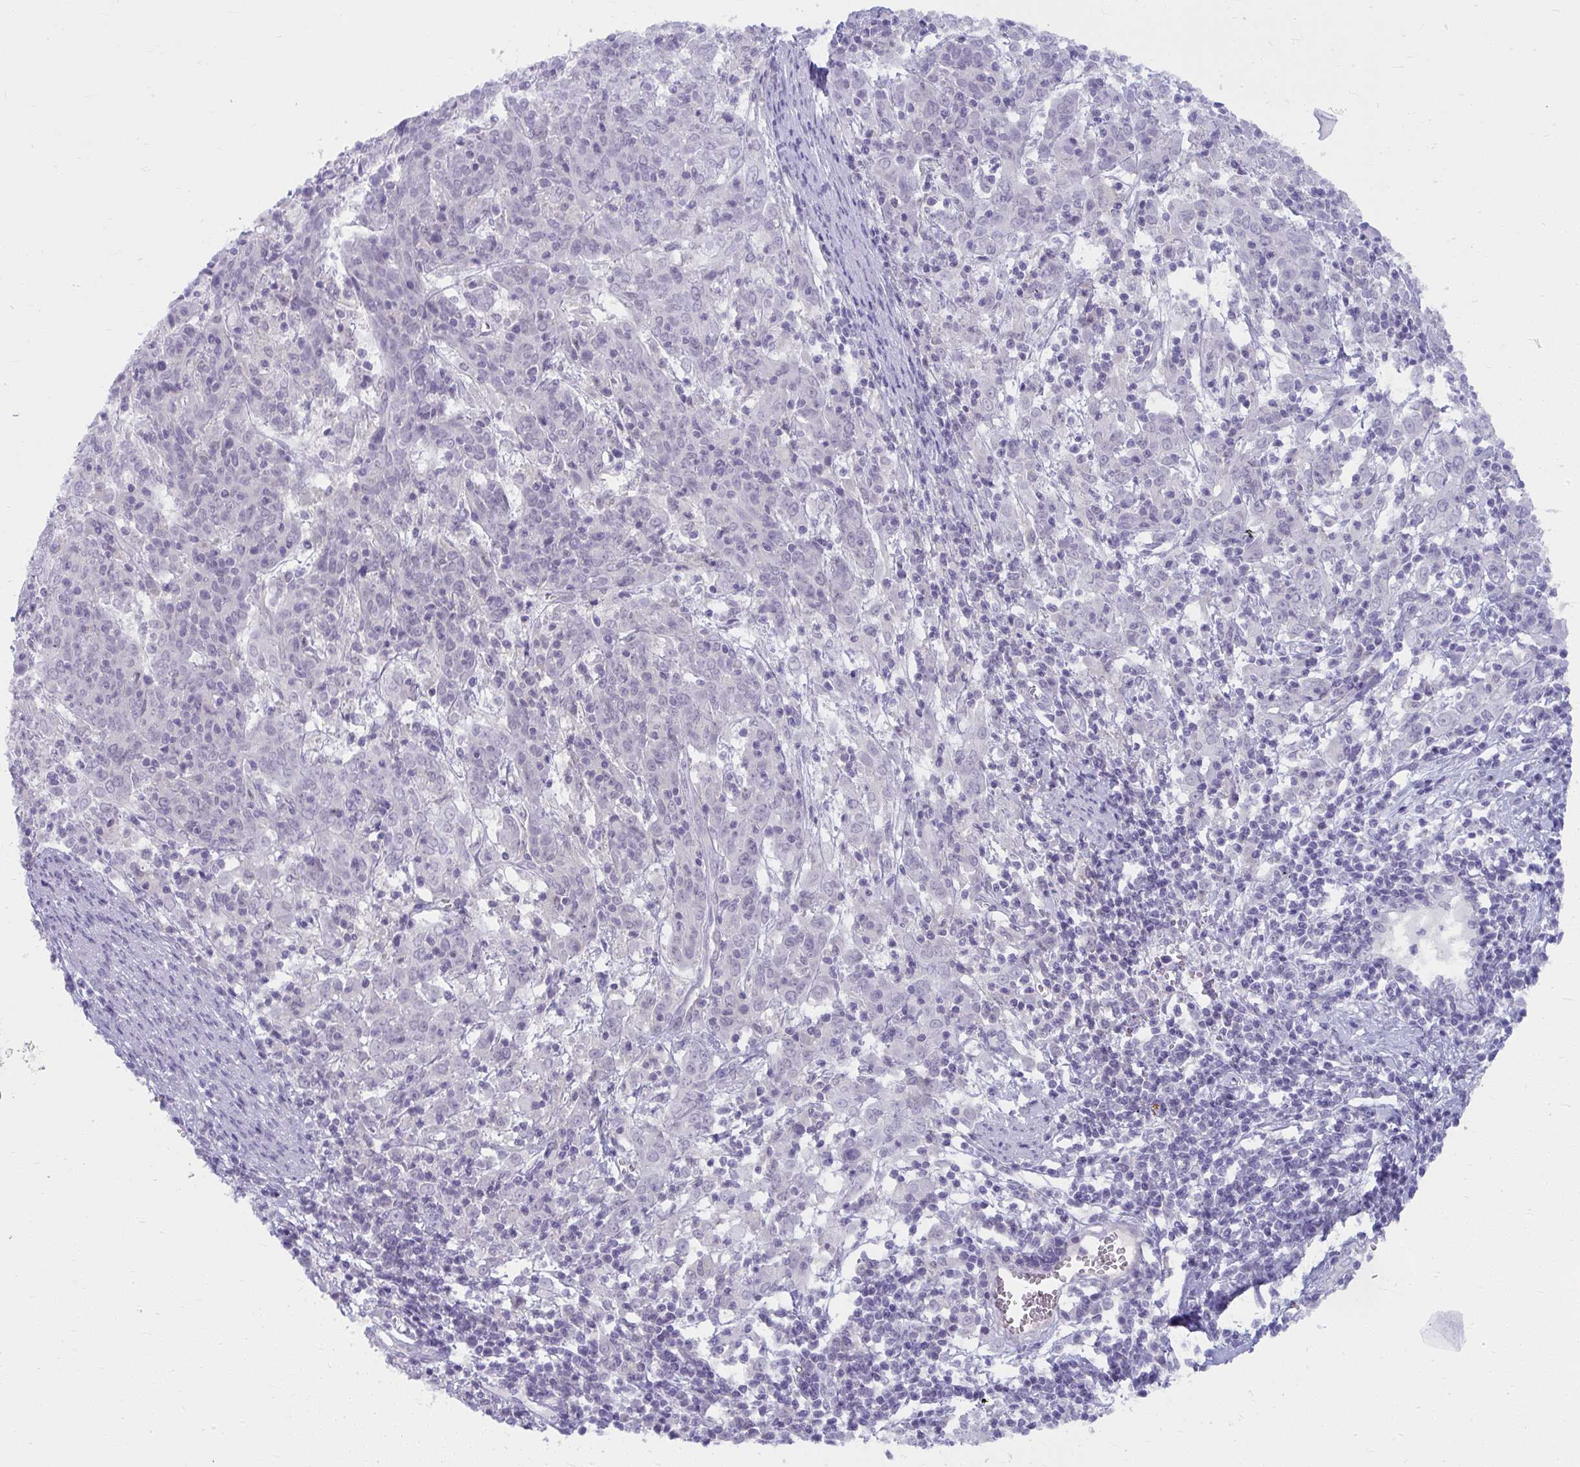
{"staining": {"intensity": "negative", "quantity": "none", "location": "none"}, "tissue": "cervical cancer", "cell_type": "Tumor cells", "image_type": "cancer", "snomed": [{"axis": "morphology", "description": "Squamous cell carcinoma, NOS"}, {"axis": "topography", "description": "Cervix"}], "caption": "Protein analysis of cervical cancer demonstrates no significant positivity in tumor cells. Nuclei are stained in blue.", "gene": "UGT3A2", "patient": {"sex": "female", "age": 67}}